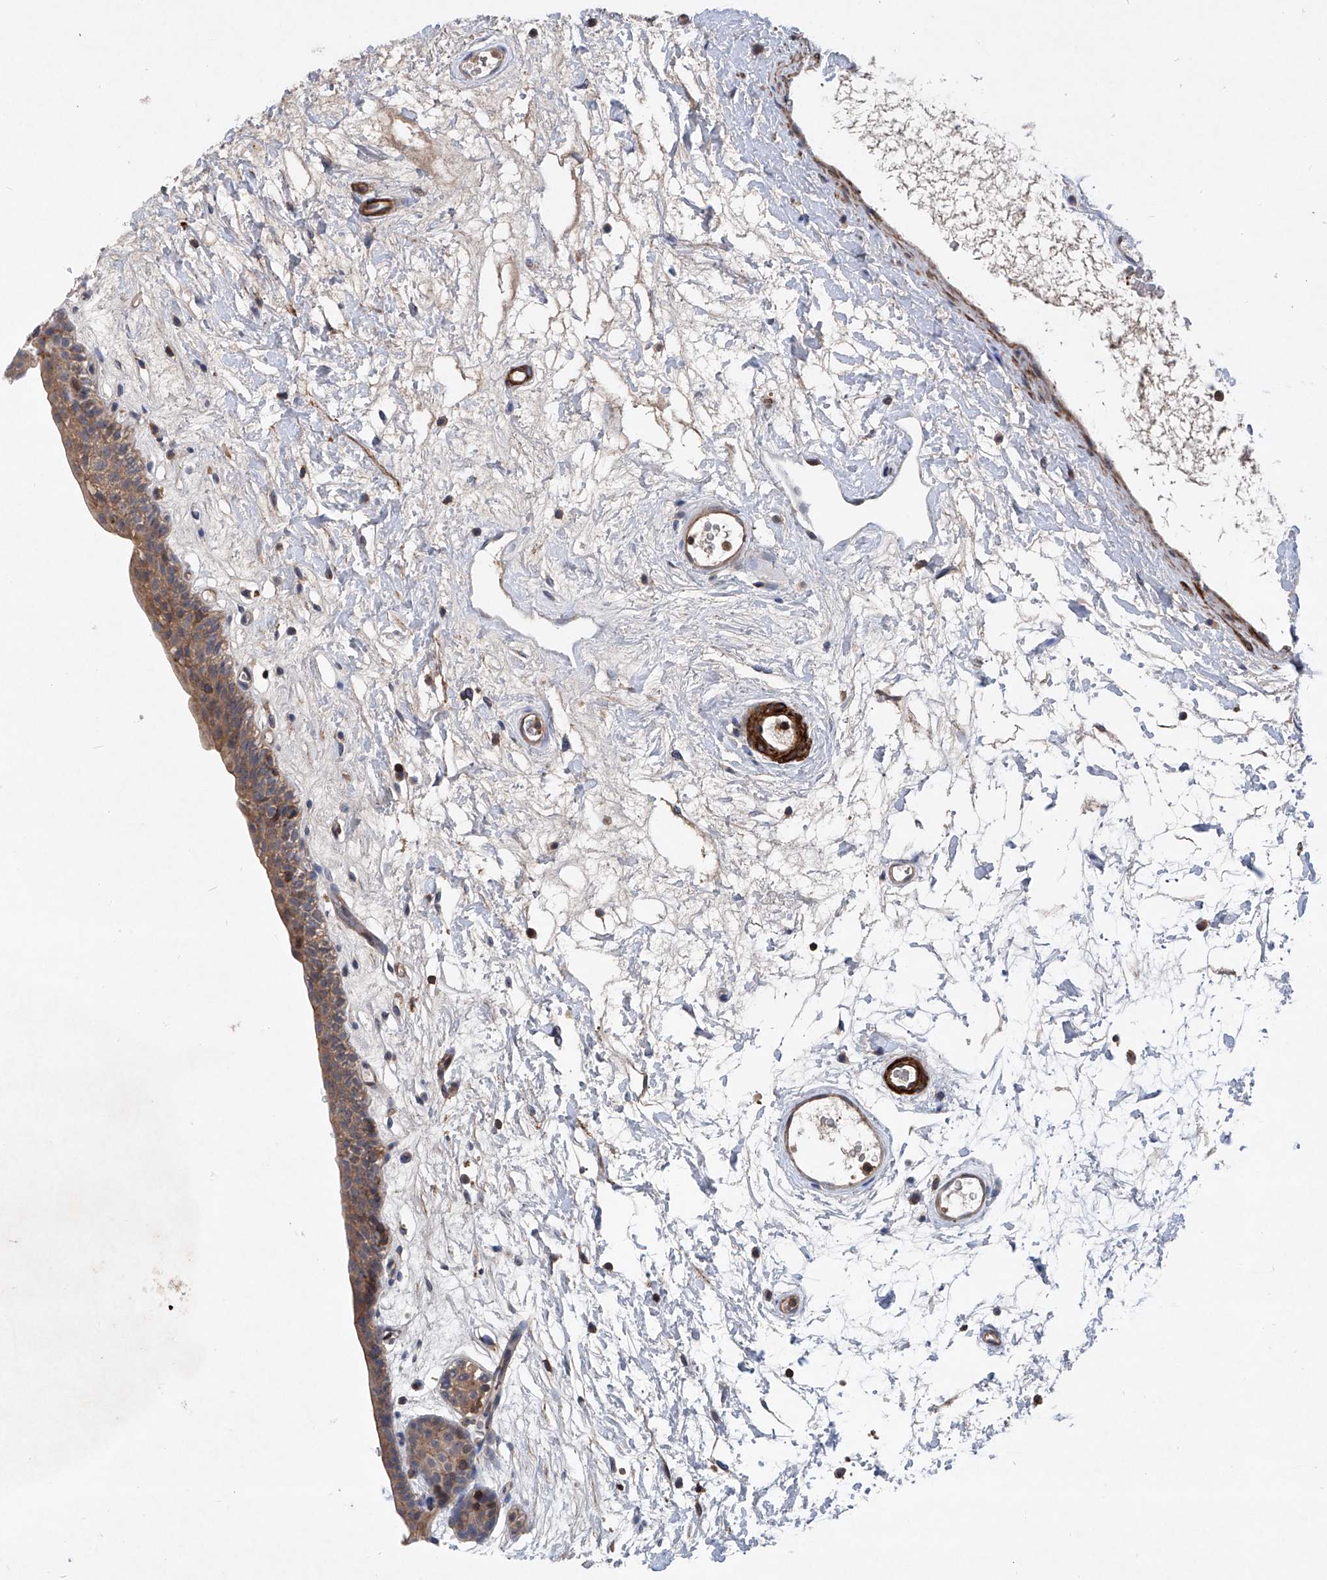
{"staining": {"intensity": "weak", "quantity": "25%-75%", "location": "cytoplasmic/membranous"}, "tissue": "urinary bladder", "cell_type": "Urothelial cells", "image_type": "normal", "snomed": [{"axis": "morphology", "description": "Normal tissue, NOS"}, {"axis": "topography", "description": "Urinary bladder"}], "caption": "Immunohistochemical staining of normal human urinary bladder reveals 25%-75% levels of weak cytoplasmic/membranous protein positivity in approximately 25%-75% of urothelial cells.", "gene": "NT5C3A", "patient": {"sex": "male", "age": 83}}